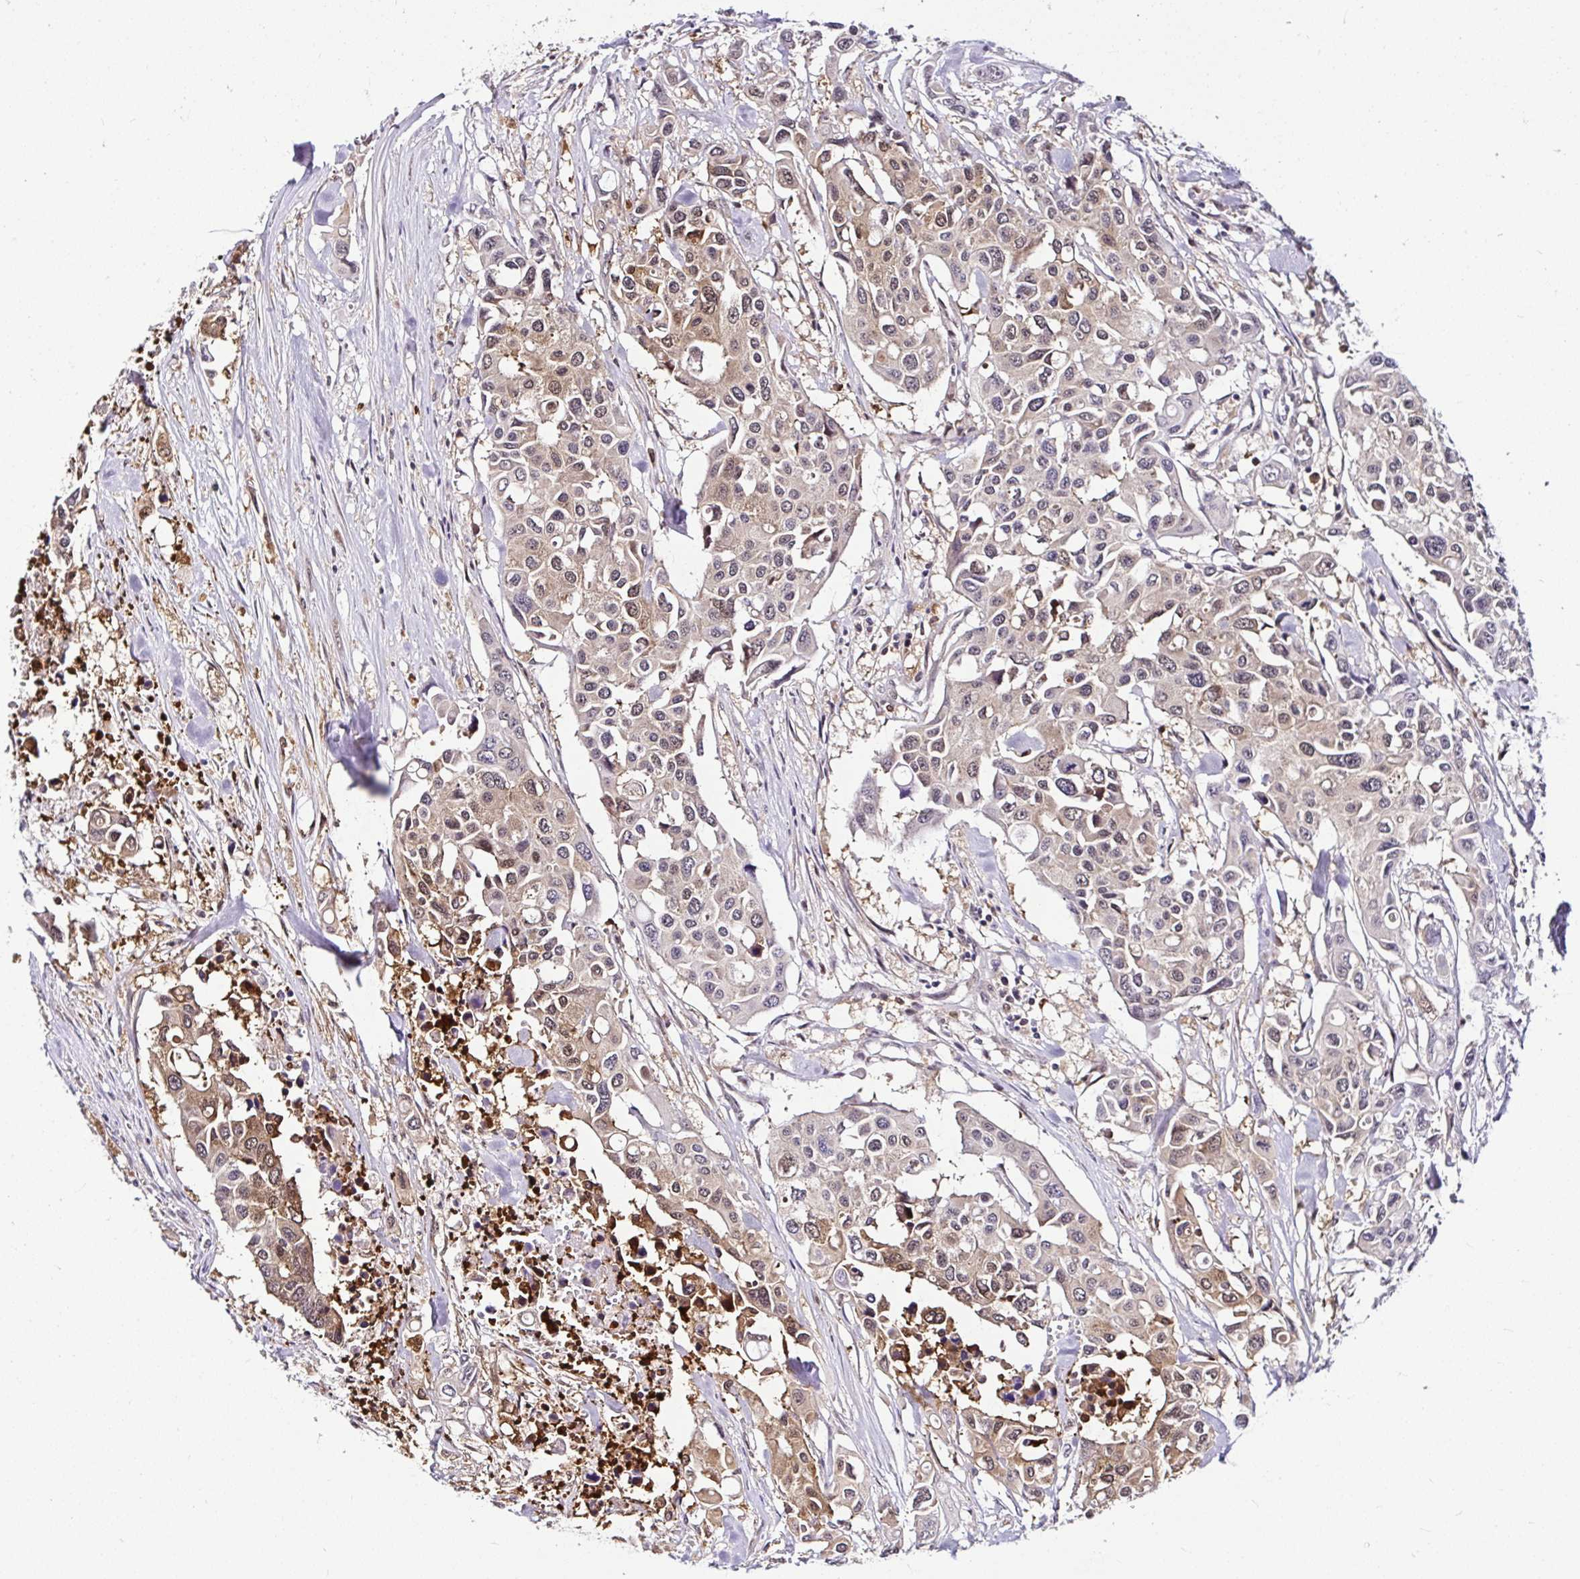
{"staining": {"intensity": "weak", "quantity": ">75%", "location": "cytoplasmic/membranous,nuclear"}, "tissue": "colorectal cancer", "cell_type": "Tumor cells", "image_type": "cancer", "snomed": [{"axis": "morphology", "description": "Adenocarcinoma, NOS"}, {"axis": "topography", "description": "Colon"}], "caption": "Colorectal adenocarcinoma stained with a protein marker displays weak staining in tumor cells.", "gene": "PIN4", "patient": {"sex": "male", "age": 77}}